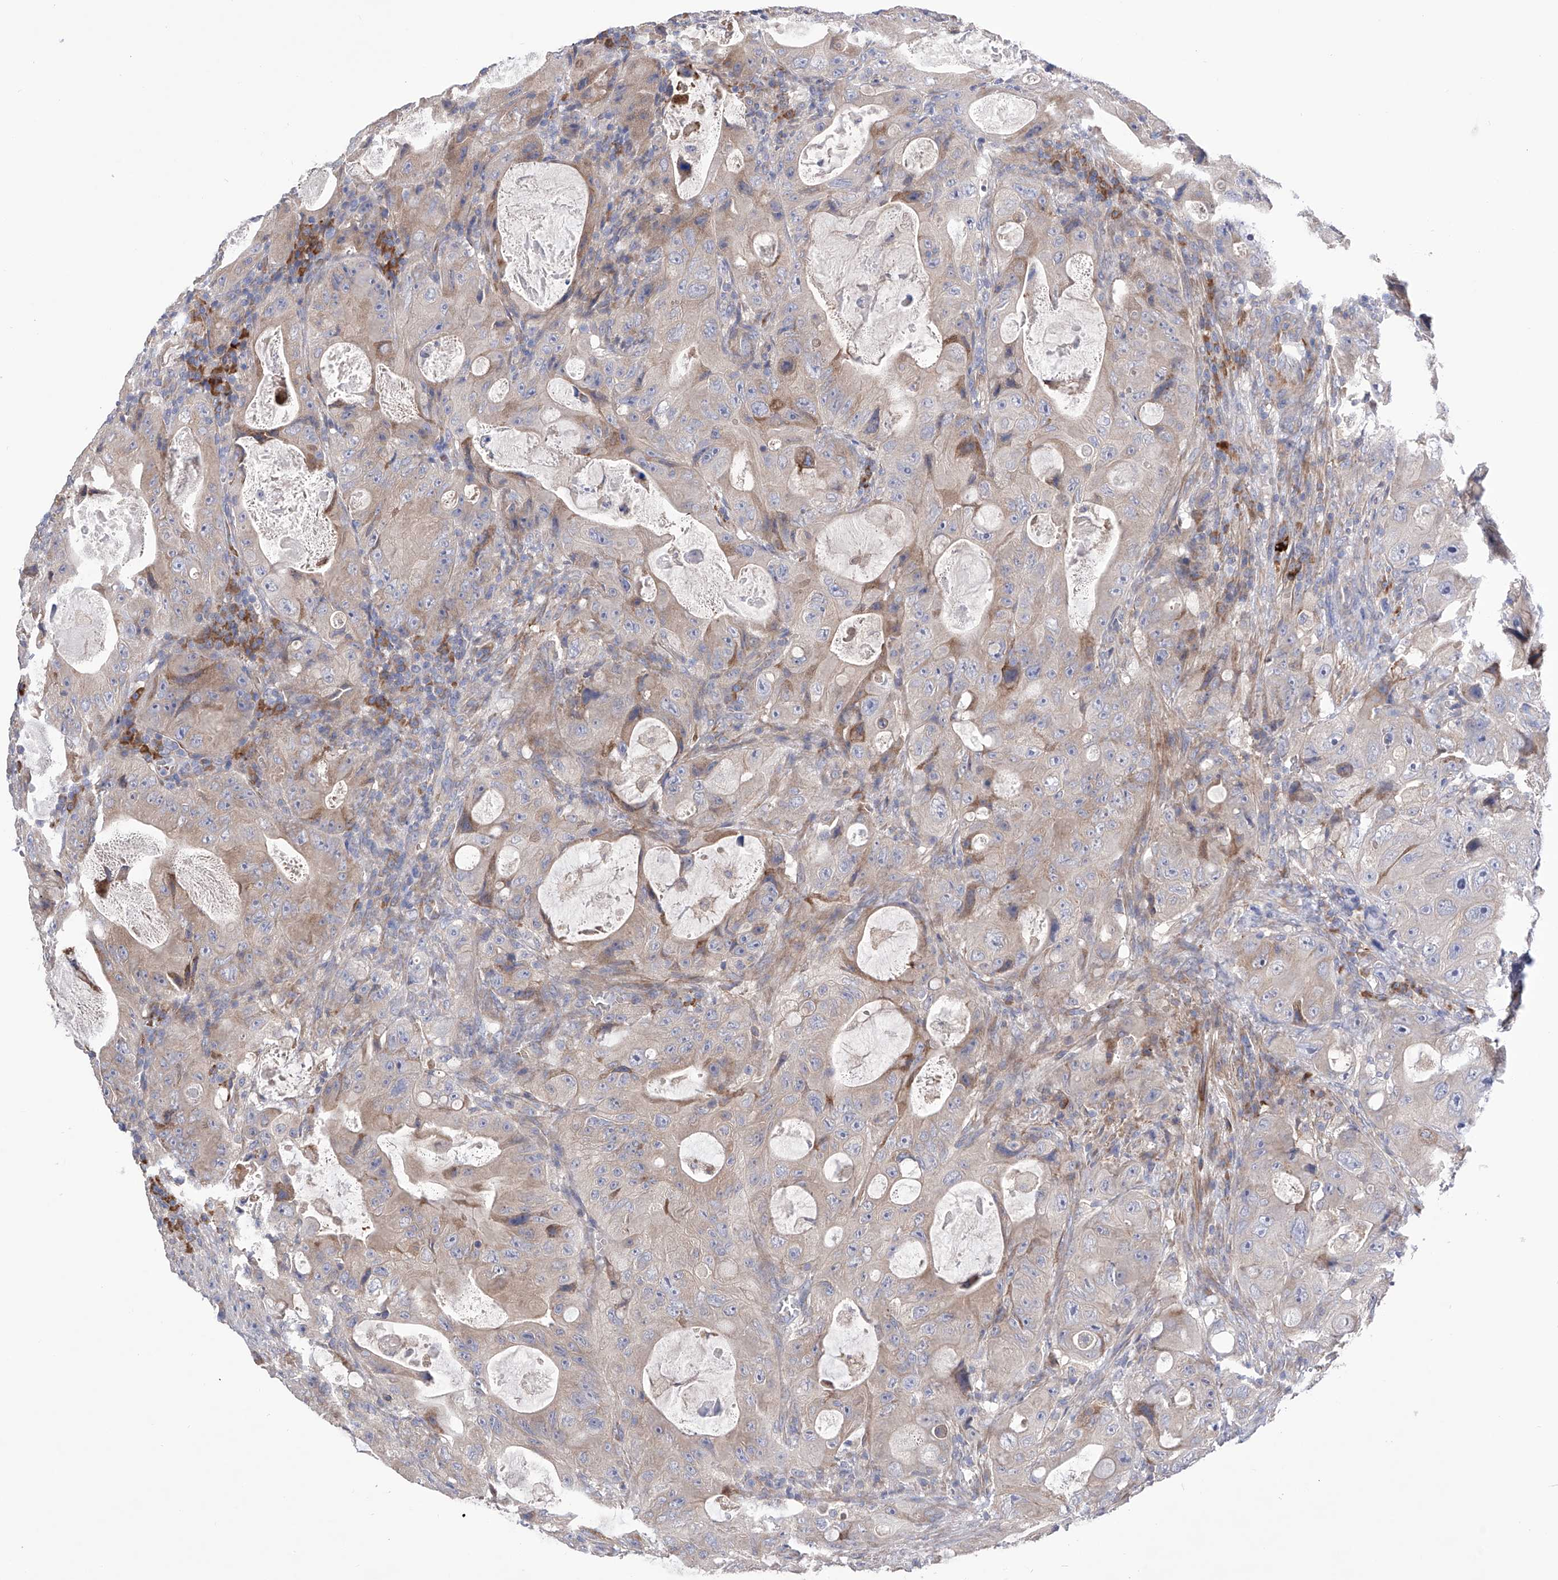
{"staining": {"intensity": "moderate", "quantity": "<25%", "location": "cytoplasmic/membranous"}, "tissue": "colorectal cancer", "cell_type": "Tumor cells", "image_type": "cancer", "snomed": [{"axis": "morphology", "description": "Adenocarcinoma, NOS"}, {"axis": "topography", "description": "Colon"}], "caption": "Immunohistochemistry micrograph of neoplastic tissue: human colorectal adenocarcinoma stained using immunohistochemistry (IHC) reveals low levels of moderate protein expression localized specifically in the cytoplasmic/membranous of tumor cells, appearing as a cytoplasmic/membranous brown color.", "gene": "NFATC4", "patient": {"sex": "female", "age": 46}}